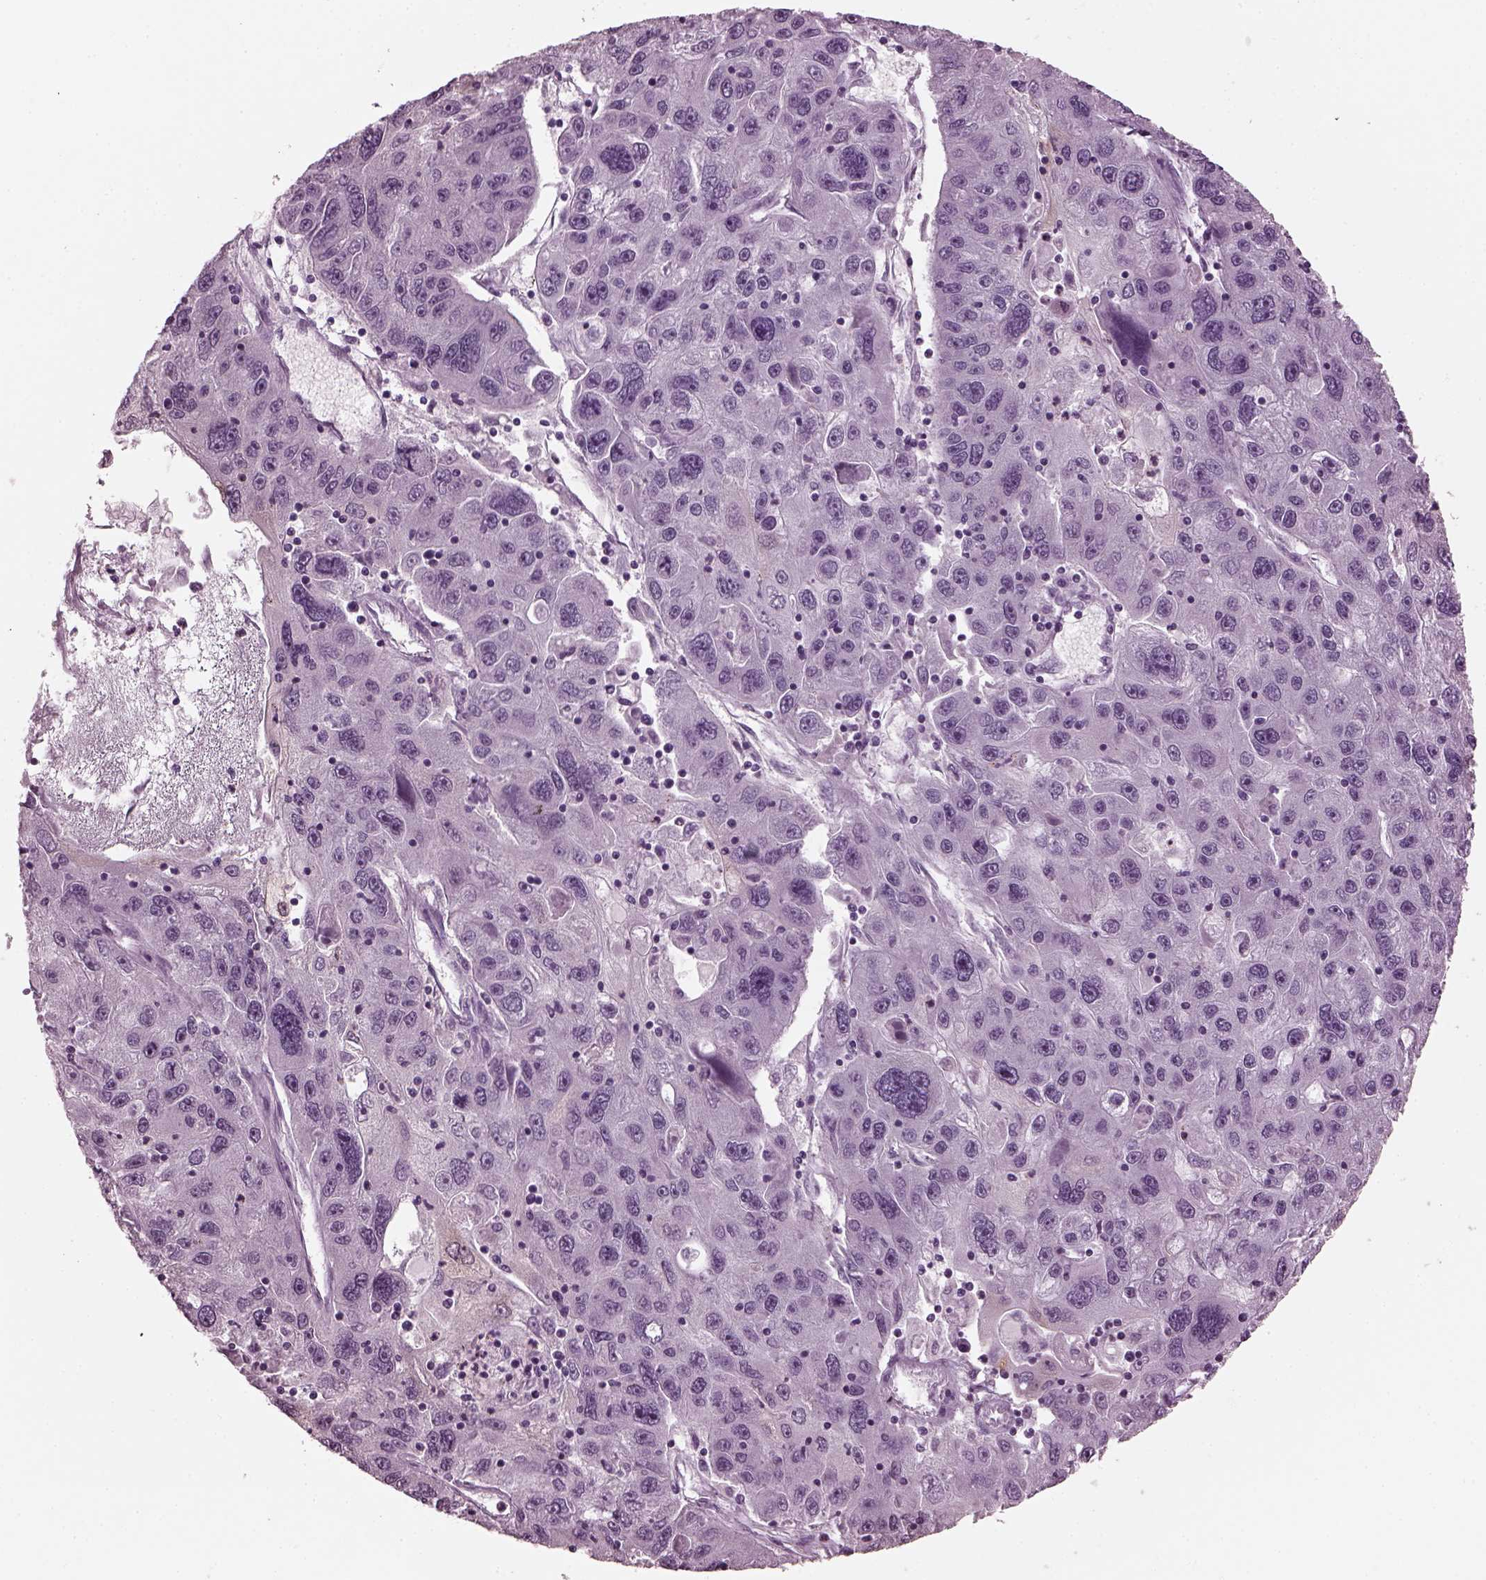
{"staining": {"intensity": "negative", "quantity": "none", "location": "none"}, "tissue": "stomach cancer", "cell_type": "Tumor cells", "image_type": "cancer", "snomed": [{"axis": "morphology", "description": "Adenocarcinoma, NOS"}, {"axis": "topography", "description": "Stomach"}], "caption": "Photomicrograph shows no significant protein expression in tumor cells of stomach cancer.", "gene": "SLC6A17", "patient": {"sex": "male", "age": 56}}